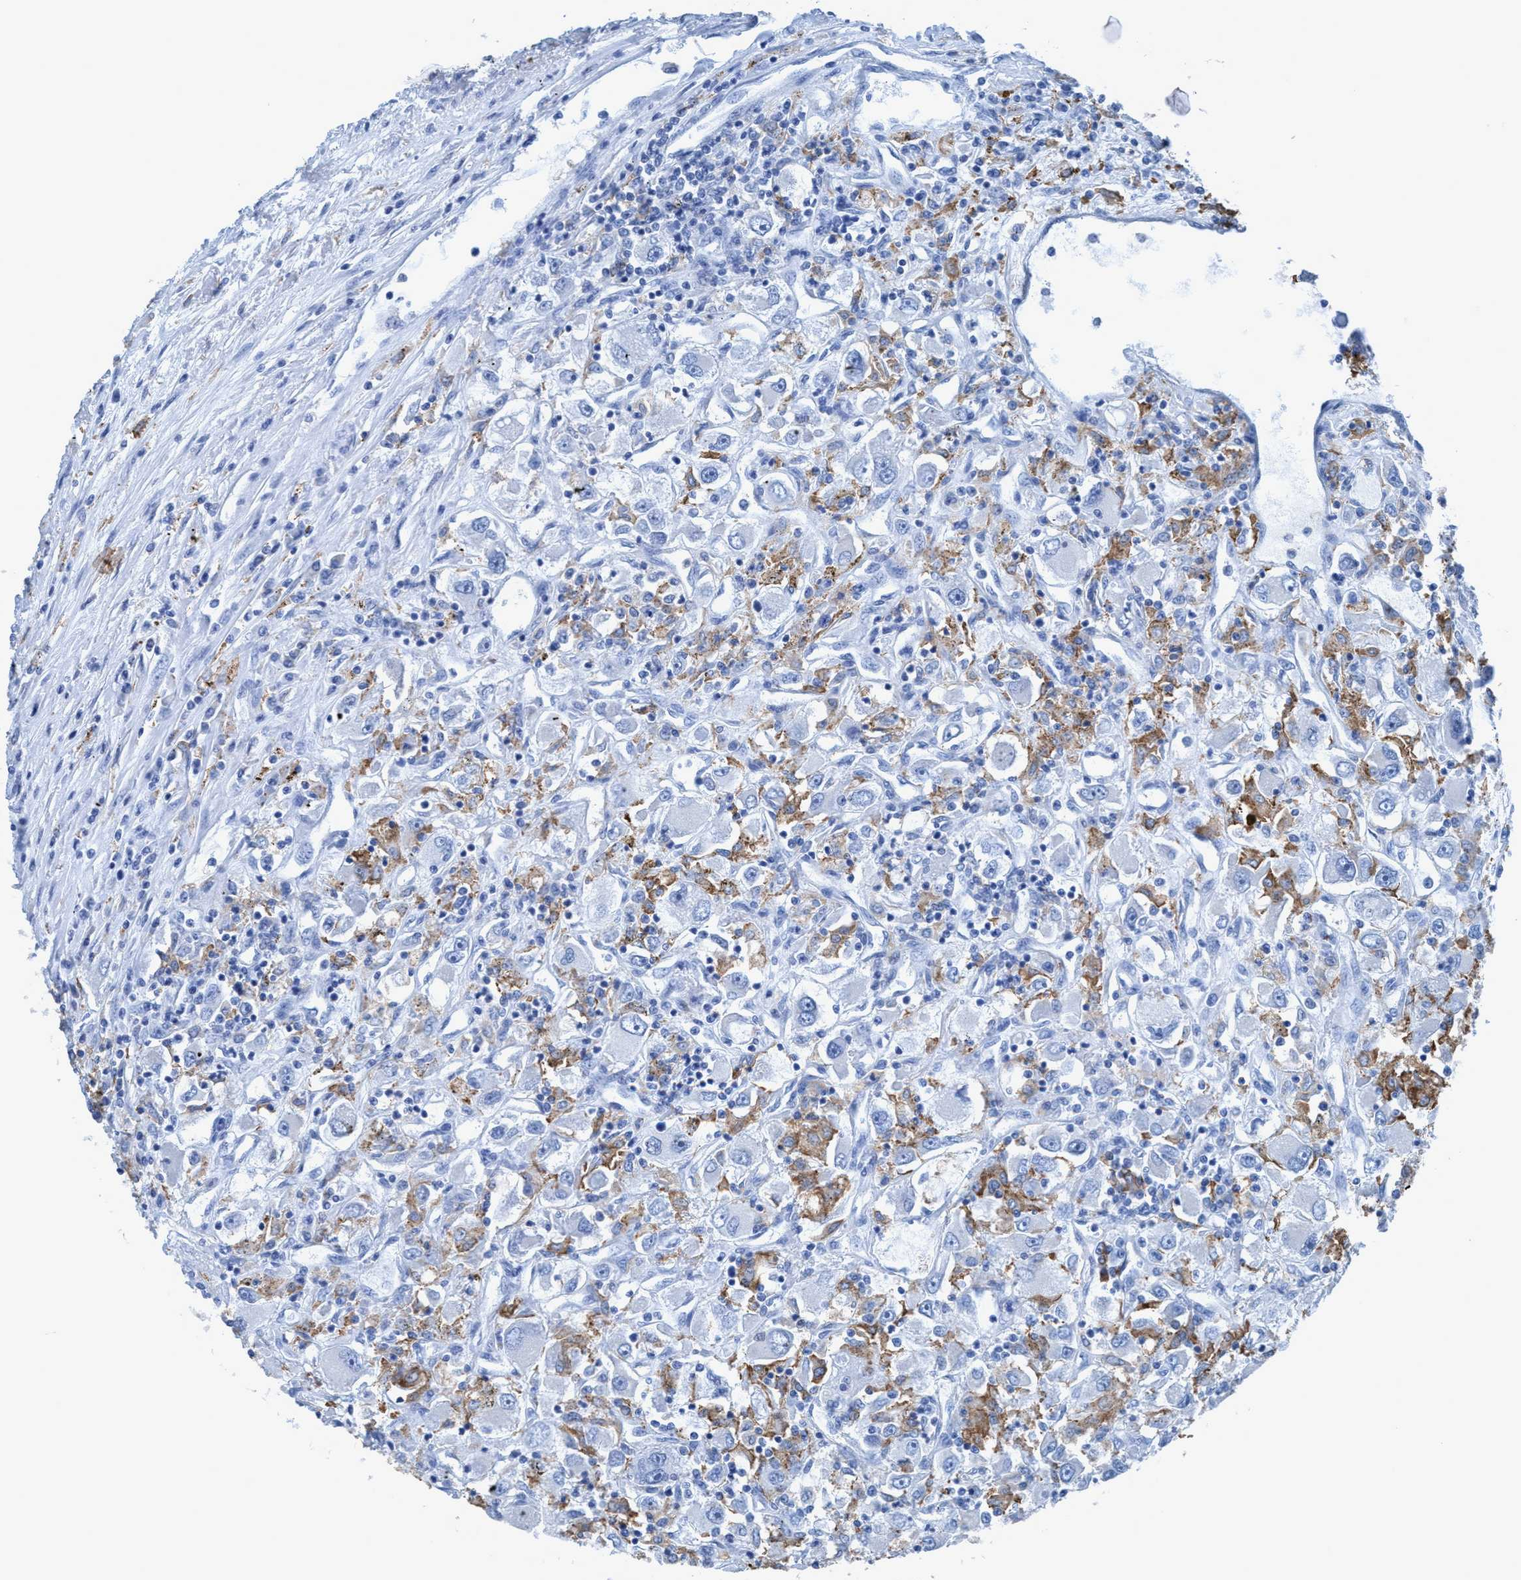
{"staining": {"intensity": "negative", "quantity": "none", "location": "none"}, "tissue": "renal cancer", "cell_type": "Tumor cells", "image_type": "cancer", "snomed": [{"axis": "morphology", "description": "Adenocarcinoma, NOS"}, {"axis": "topography", "description": "Kidney"}], "caption": "DAB (3,3'-diaminobenzidine) immunohistochemical staining of adenocarcinoma (renal) demonstrates no significant expression in tumor cells.", "gene": "DNAI1", "patient": {"sex": "female", "age": 52}}